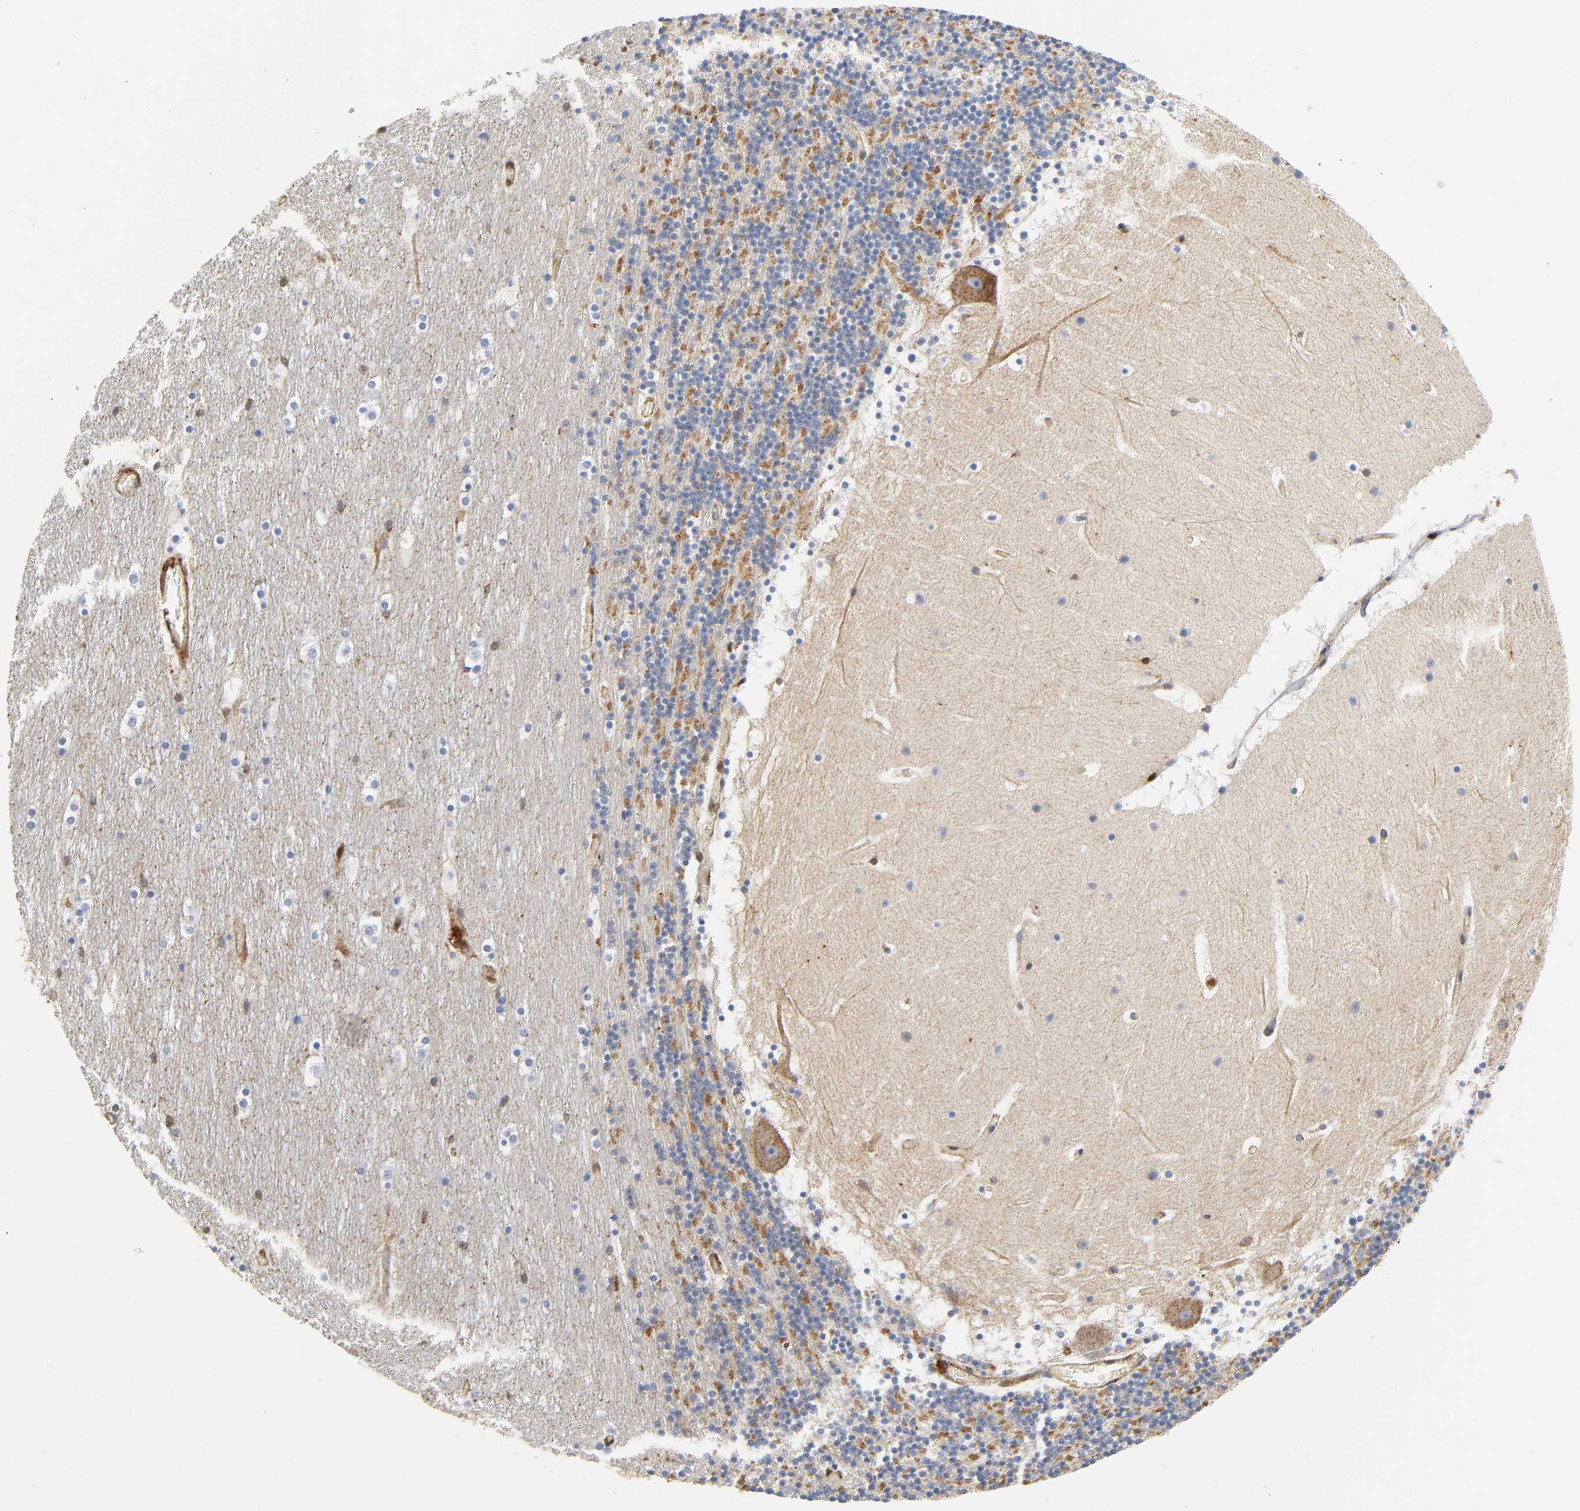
{"staining": {"intensity": "moderate", "quantity": "25%-75%", "location": "cytoplasmic/membranous"}, "tissue": "cerebellum", "cell_type": "Cells in granular layer", "image_type": "normal", "snomed": [{"axis": "morphology", "description": "Normal tissue, NOS"}, {"axis": "topography", "description": "Cerebellum"}], "caption": "A micrograph showing moderate cytoplasmic/membranous expression in about 25%-75% of cells in granular layer in benign cerebellum, as visualized by brown immunohistochemical staining.", "gene": "ANXA11", "patient": {"sex": "male", "age": 45}}